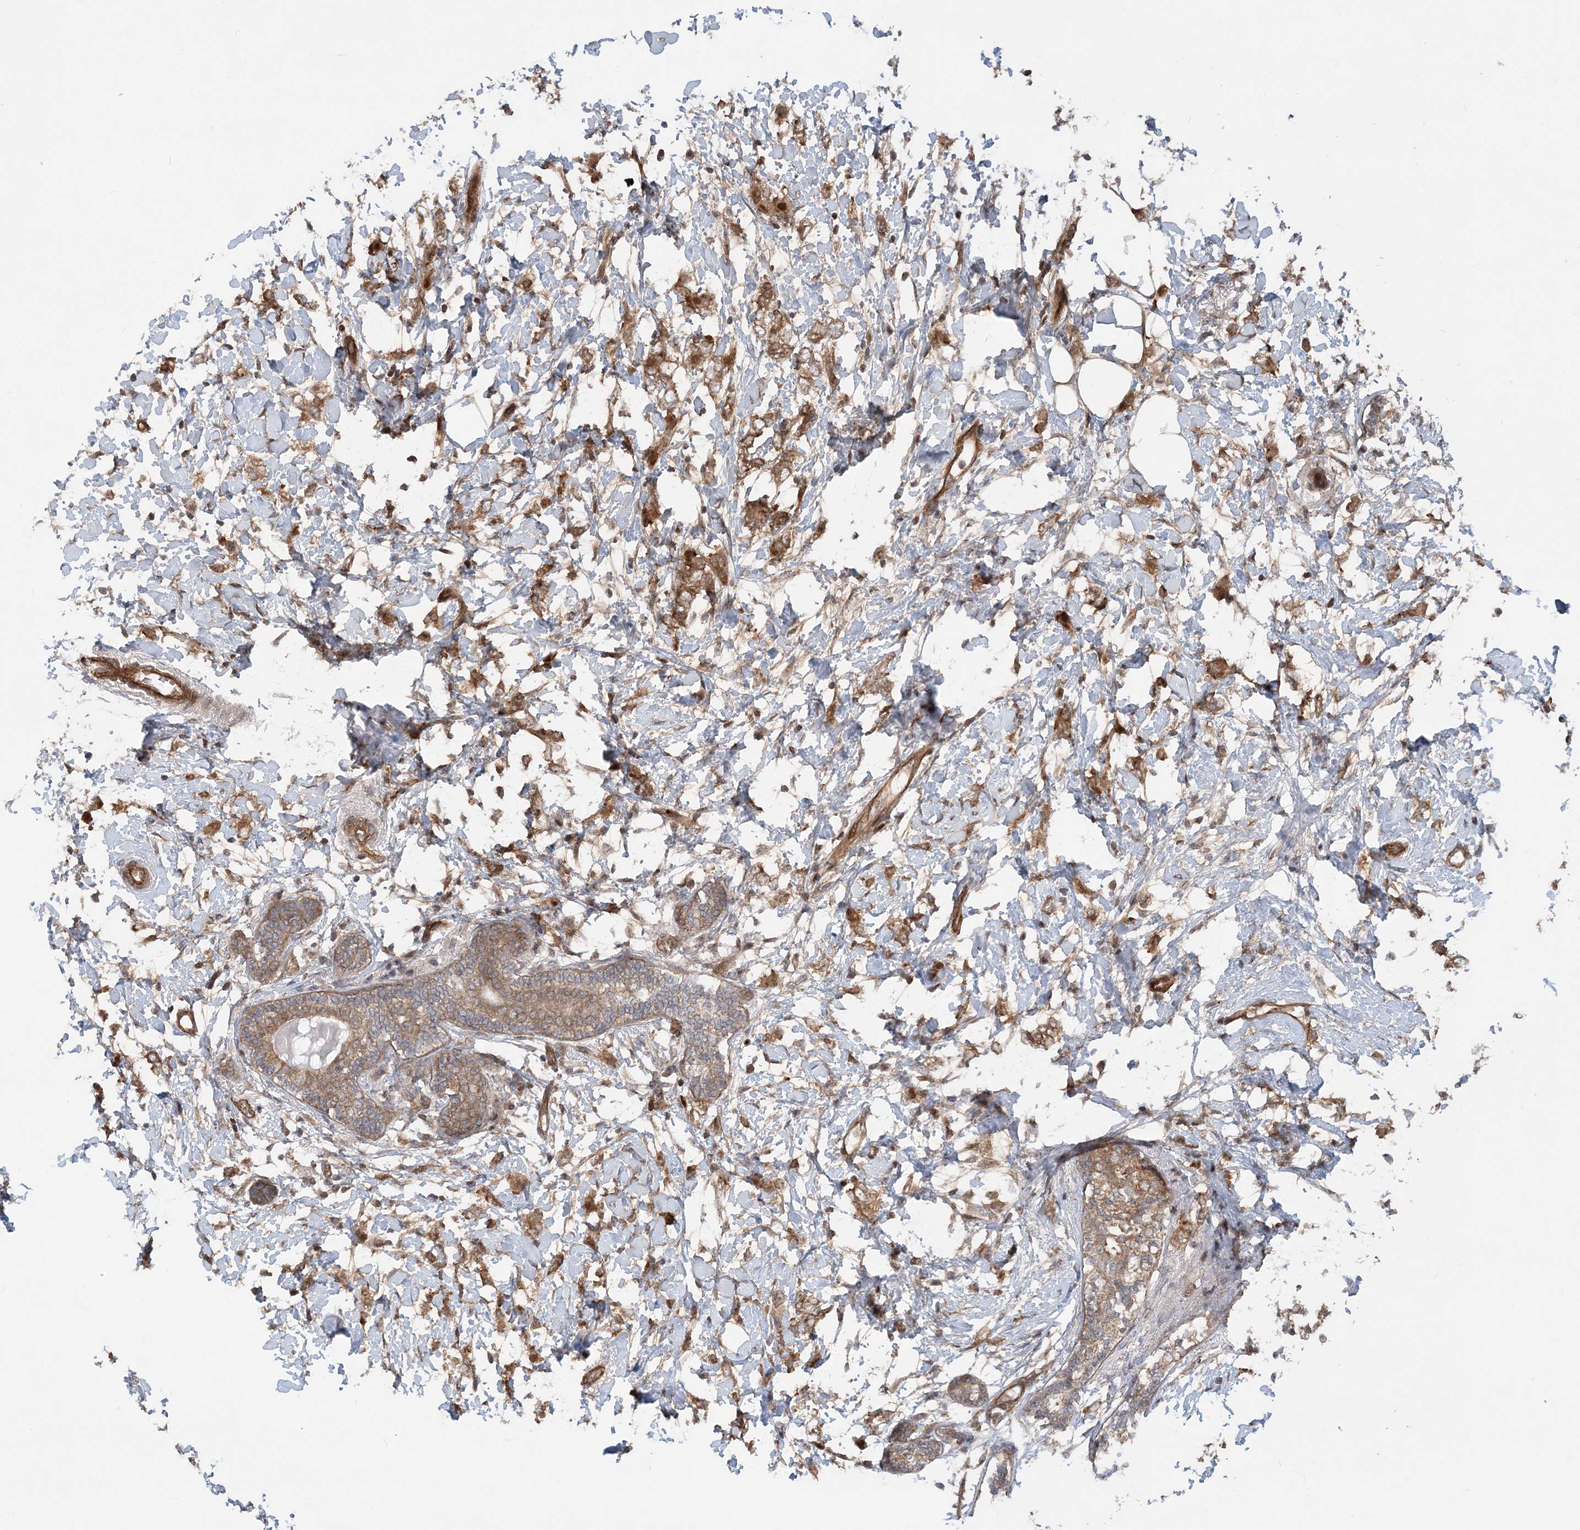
{"staining": {"intensity": "moderate", "quantity": ">75%", "location": "cytoplasmic/membranous"}, "tissue": "breast cancer", "cell_type": "Tumor cells", "image_type": "cancer", "snomed": [{"axis": "morphology", "description": "Normal tissue, NOS"}, {"axis": "morphology", "description": "Lobular carcinoma"}, {"axis": "topography", "description": "Breast"}], "caption": "A high-resolution image shows IHC staining of breast lobular carcinoma, which reveals moderate cytoplasmic/membranous positivity in approximately >75% of tumor cells.", "gene": "GEMIN5", "patient": {"sex": "female", "age": 47}}